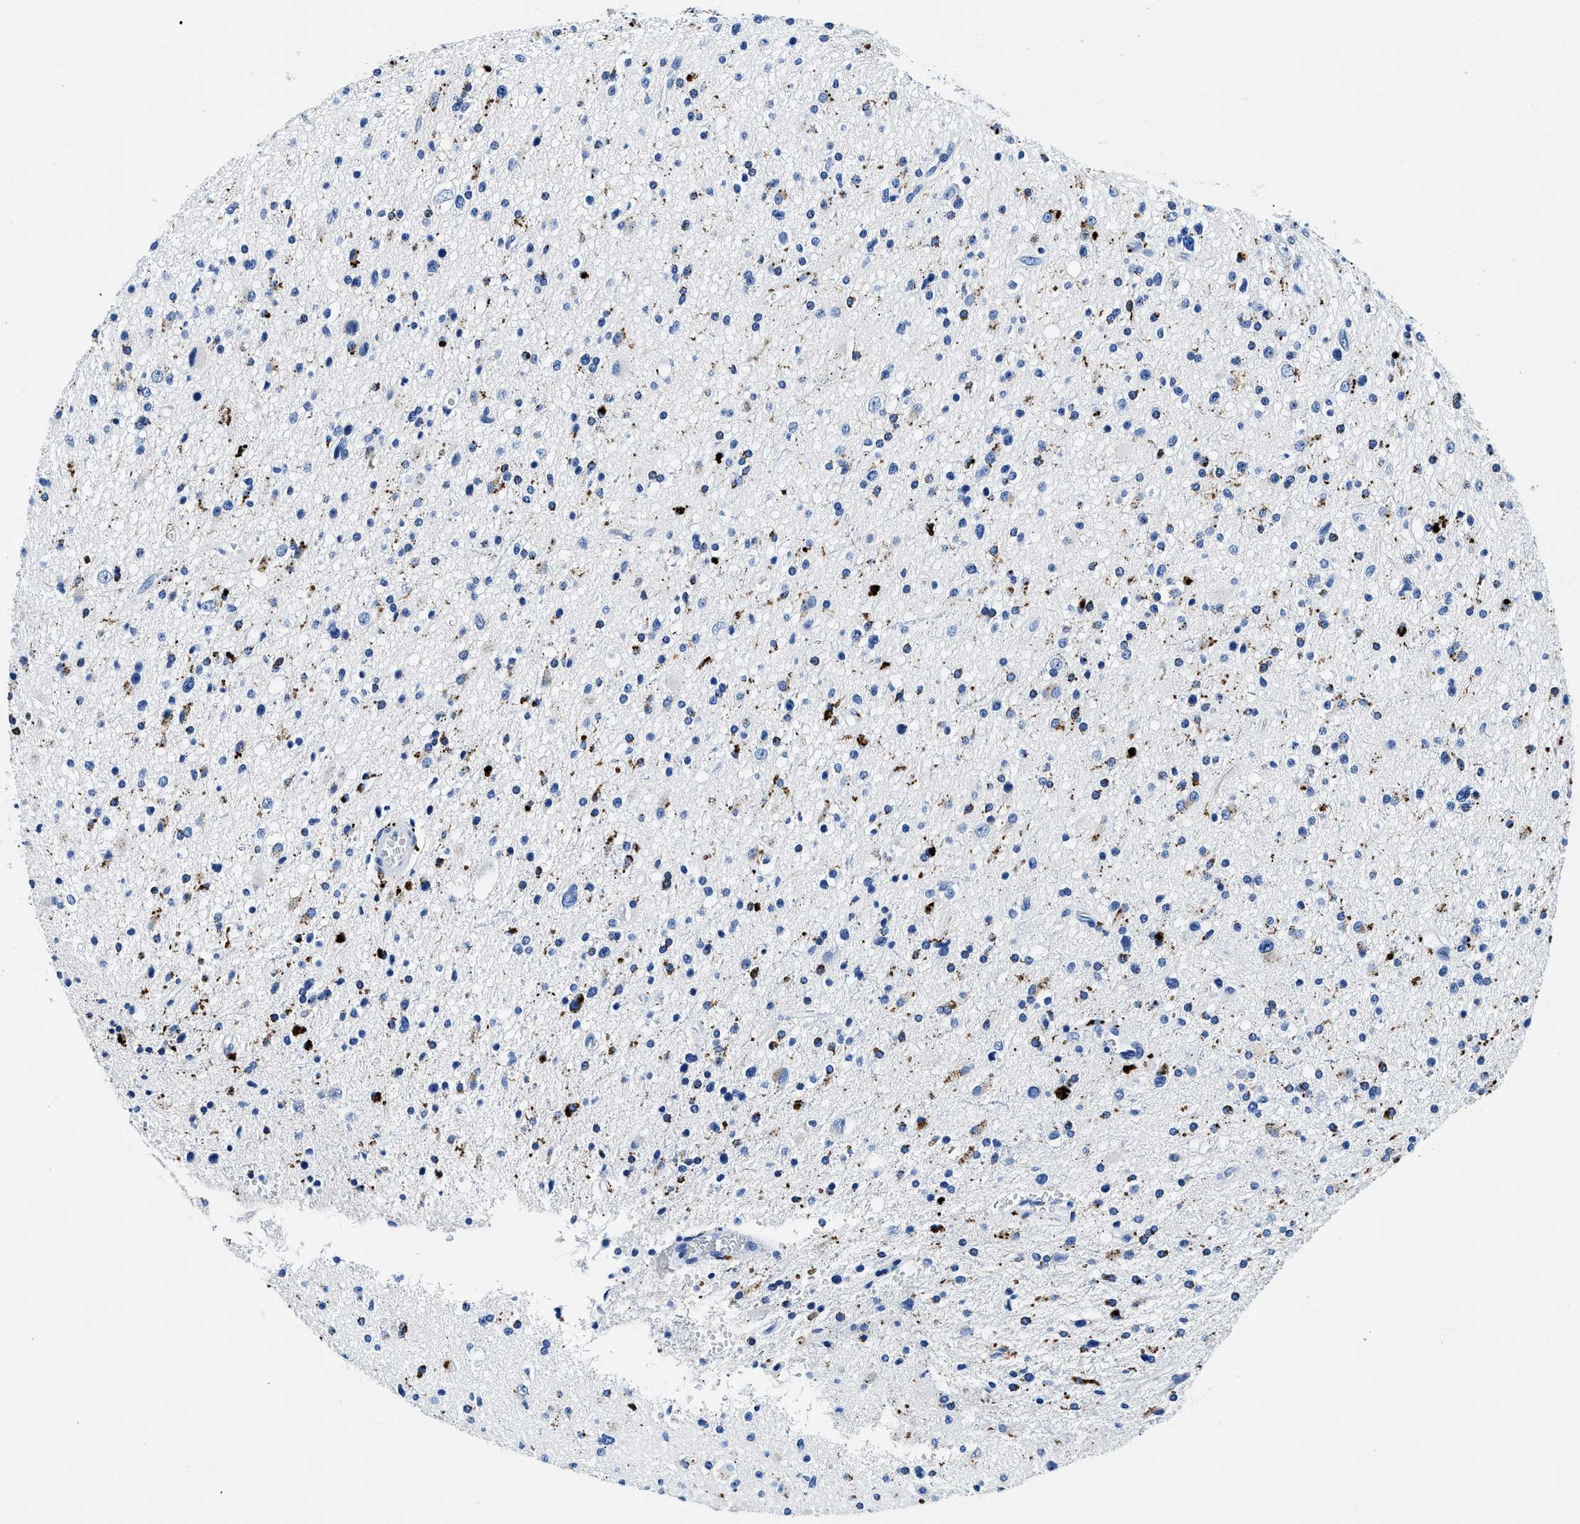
{"staining": {"intensity": "moderate", "quantity": "<25%", "location": "cytoplasmic/membranous"}, "tissue": "glioma", "cell_type": "Tumor cells", "image_type": "cancer", "snomed": [{"axis": "morphology", "description": "Glioma, malignant, High grade"}, {"axis": "topography", "description": "Brain"}], "caption": "IHC of malignant glioma (high-grade) reveals low levels of moderate cytoplasmic/membranous staining in approximately <25% of tumor cells.", "gene": "OR14K1", "patient": {"sex": "male", "age": 33}}